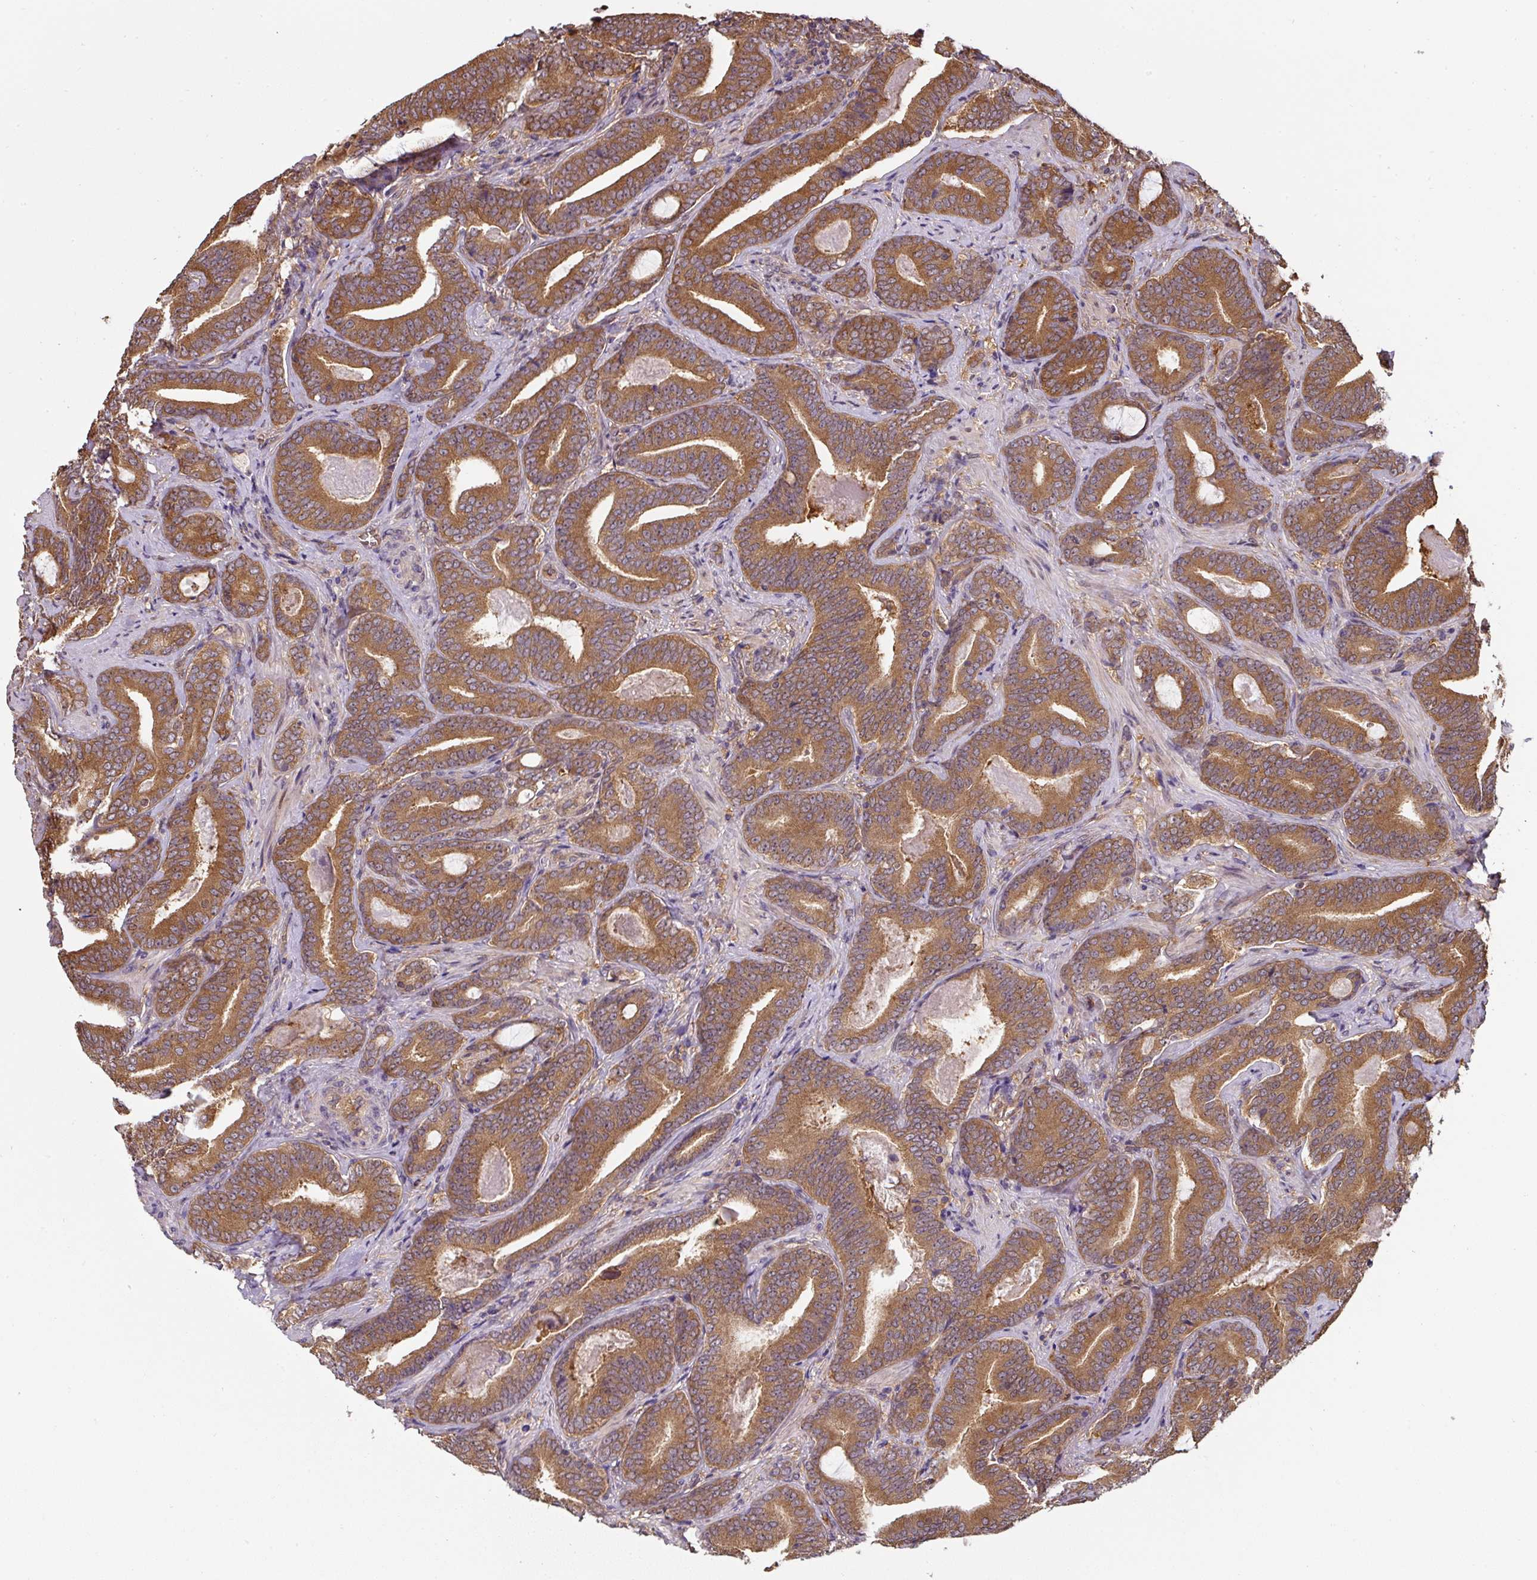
{"staining": {"intensity": "strong", "quantity": ">75%", "location": "cytoplasmic/membranous"}, "tissue": "prostate cancer", "cell_type": "Tumor cells", "image_type": "cancer", "snomed": [{"axis": "morphology", "description": "Adenocarcinoma, Low grade"}, {"axis": "topography", "description": "Prostate and seminal vesicle, NOS"}], "caption": "The immunohistochemical stain shows strong cytoplasmic/membranous positivity in tumor cells of prostate cancer (low-grade adenocarcinoma) tissue.", "gene": "ST13", "patient": {"sex": "male", "age": 61}}